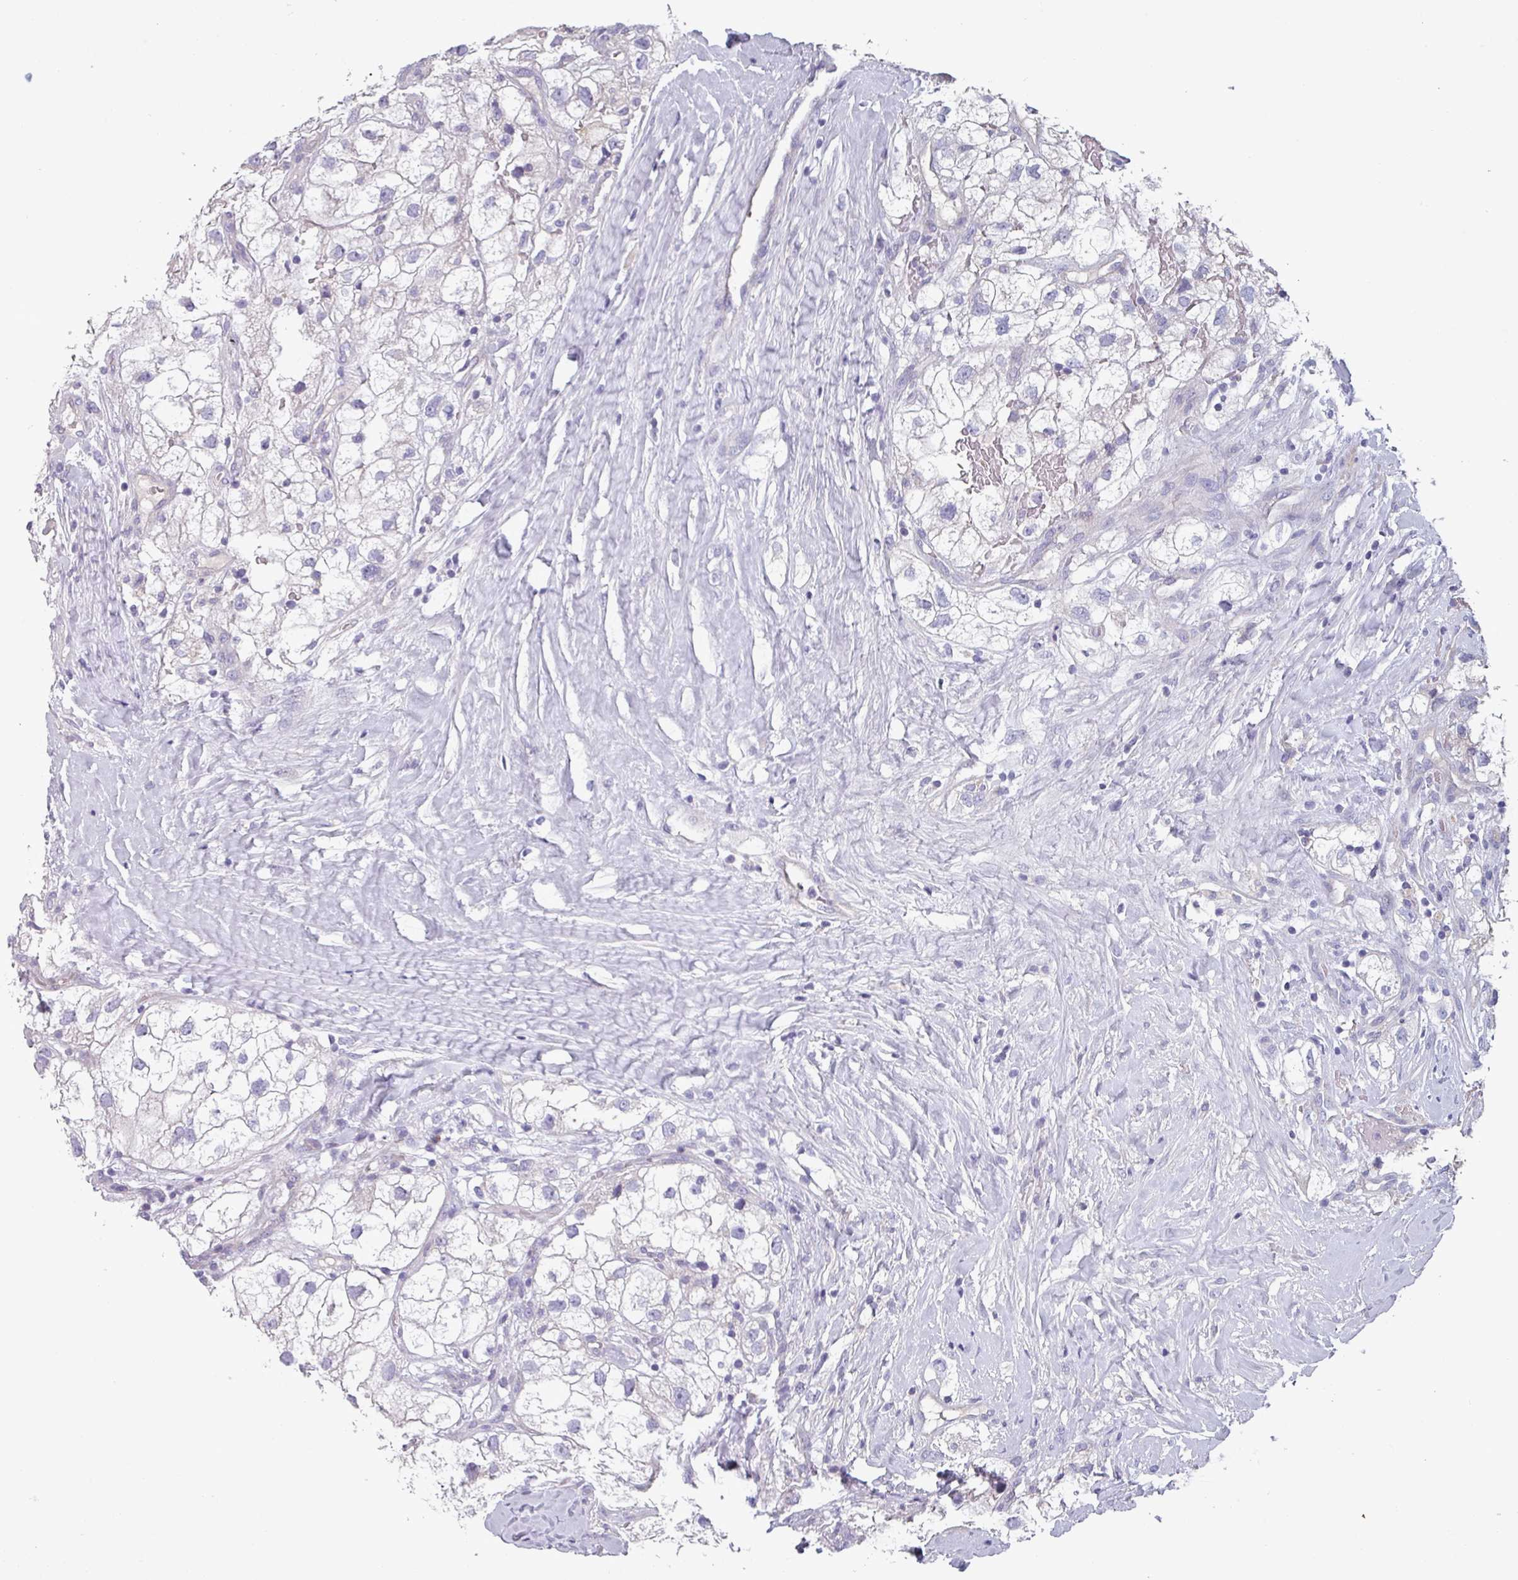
{"staining": {"intensity": "negative", "quantity": "none", "location": "none"}, "tissue": "renal cancer", "cell_type": "Tumor cells", "image_type": "cancer", "snomed": [{"axis": "morphology", "description": "Adenocarcinoma, NOS"}, {"axis": "topography", "description": "Kidney"}], "caption": "This histopathology image is of renal cancer stained with IHC to label a protein in brown with the nuclei are counter-stained blue. There is no positivity in tumor cells.", "gene": "TMEM132A", "patient": {"sex": "male", "age": 59}}